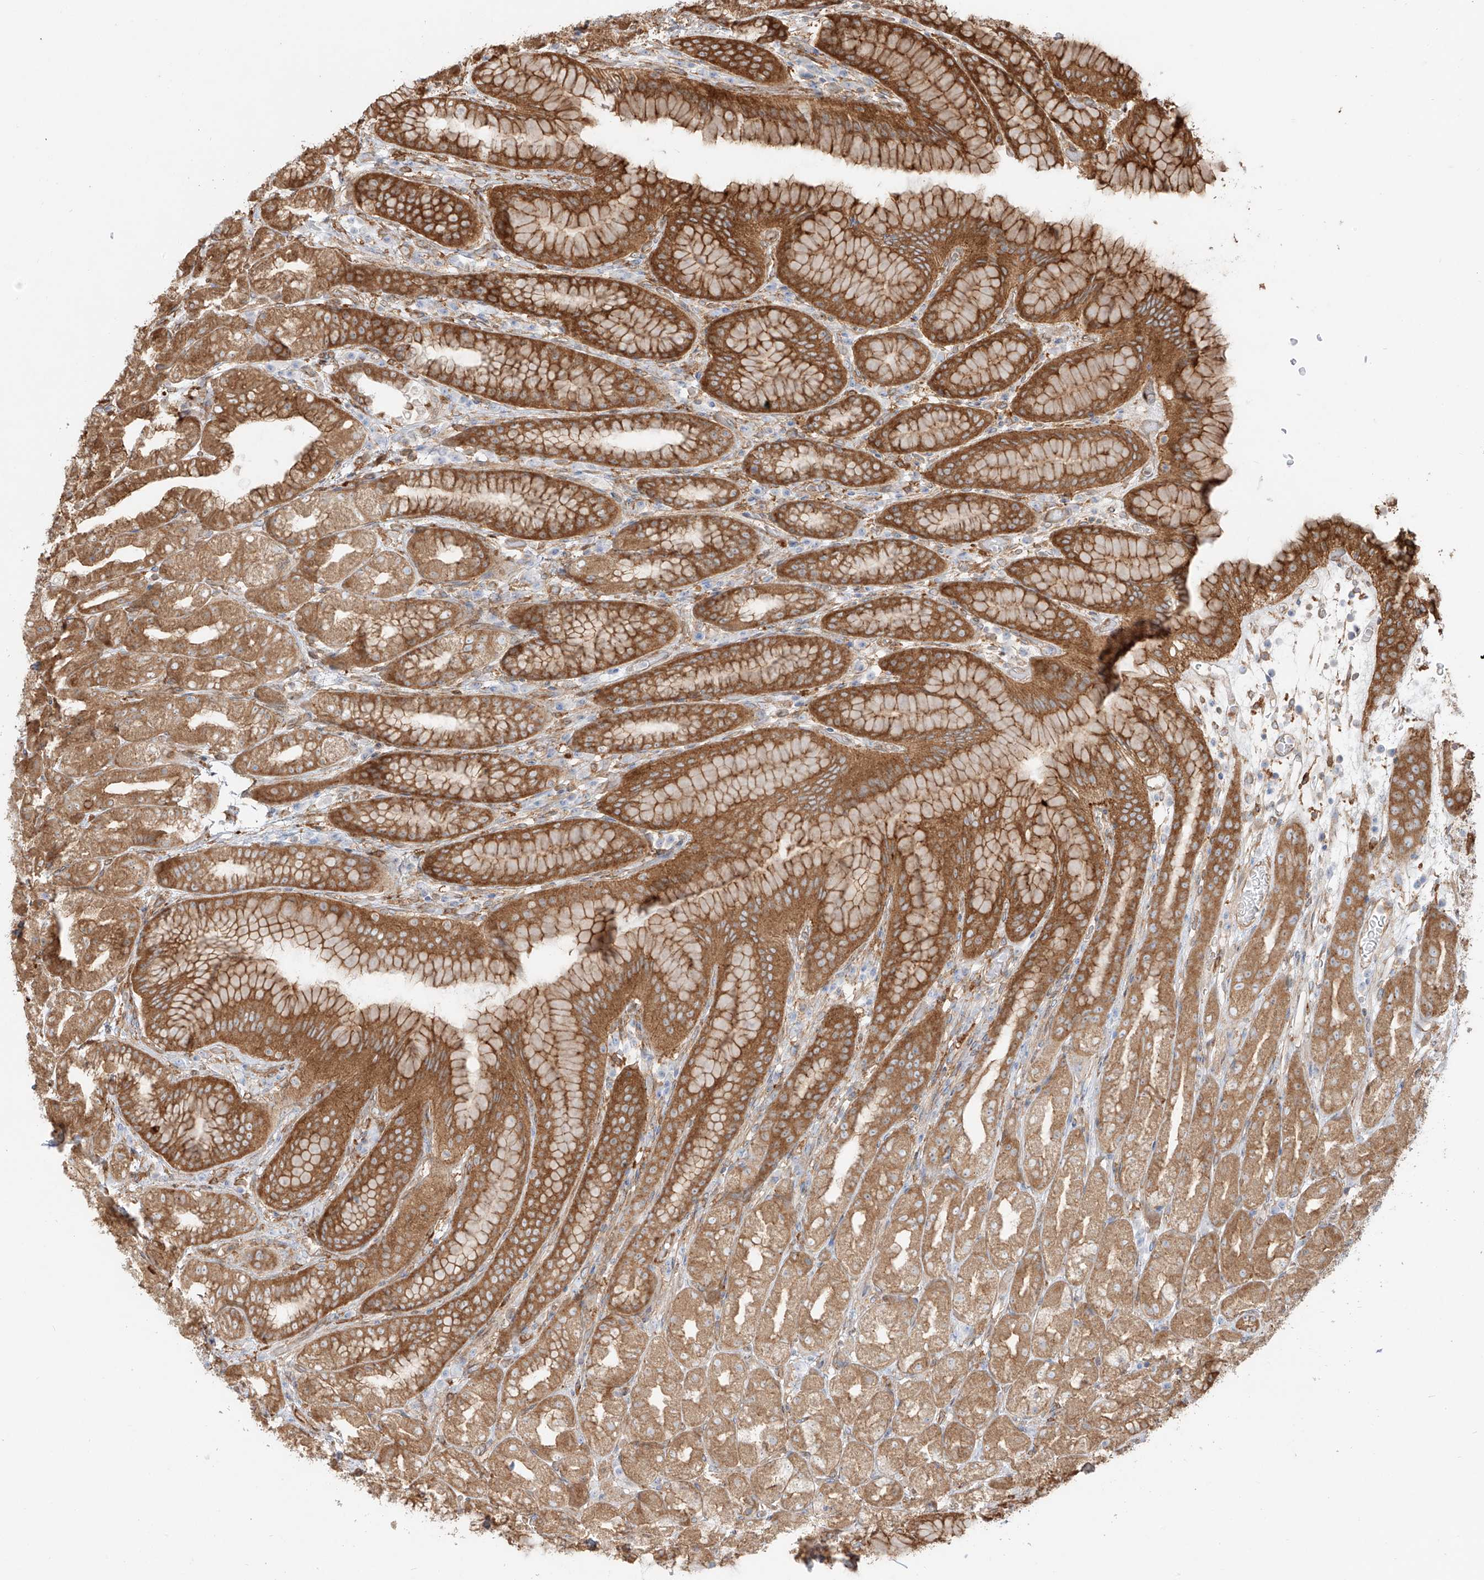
{"staining": {"intensity": "moderate", "quantity": ">75%", "location": "cytoplasmic/membranous"}, "tissue": "stomach", "cell_type": "Glandular cells", "image_type": "normal", "snomed": [{"axis": "morphology", "description": "Normal tissue, NOS"}, {"axis": "topography", "description": "Stomach, upper"}], "caption": "IHC of unremarkable human stomach reveals medium levels of moderate cytoplasmic/membranous positivity in approximately >75% of glandular cells. (Stains: DAB in brown, nuclei in blue, Microscopy: brightfield microscopy at high magnification).", "gene": "SNX9", "patient": {"sex": "male", "age": 68}}